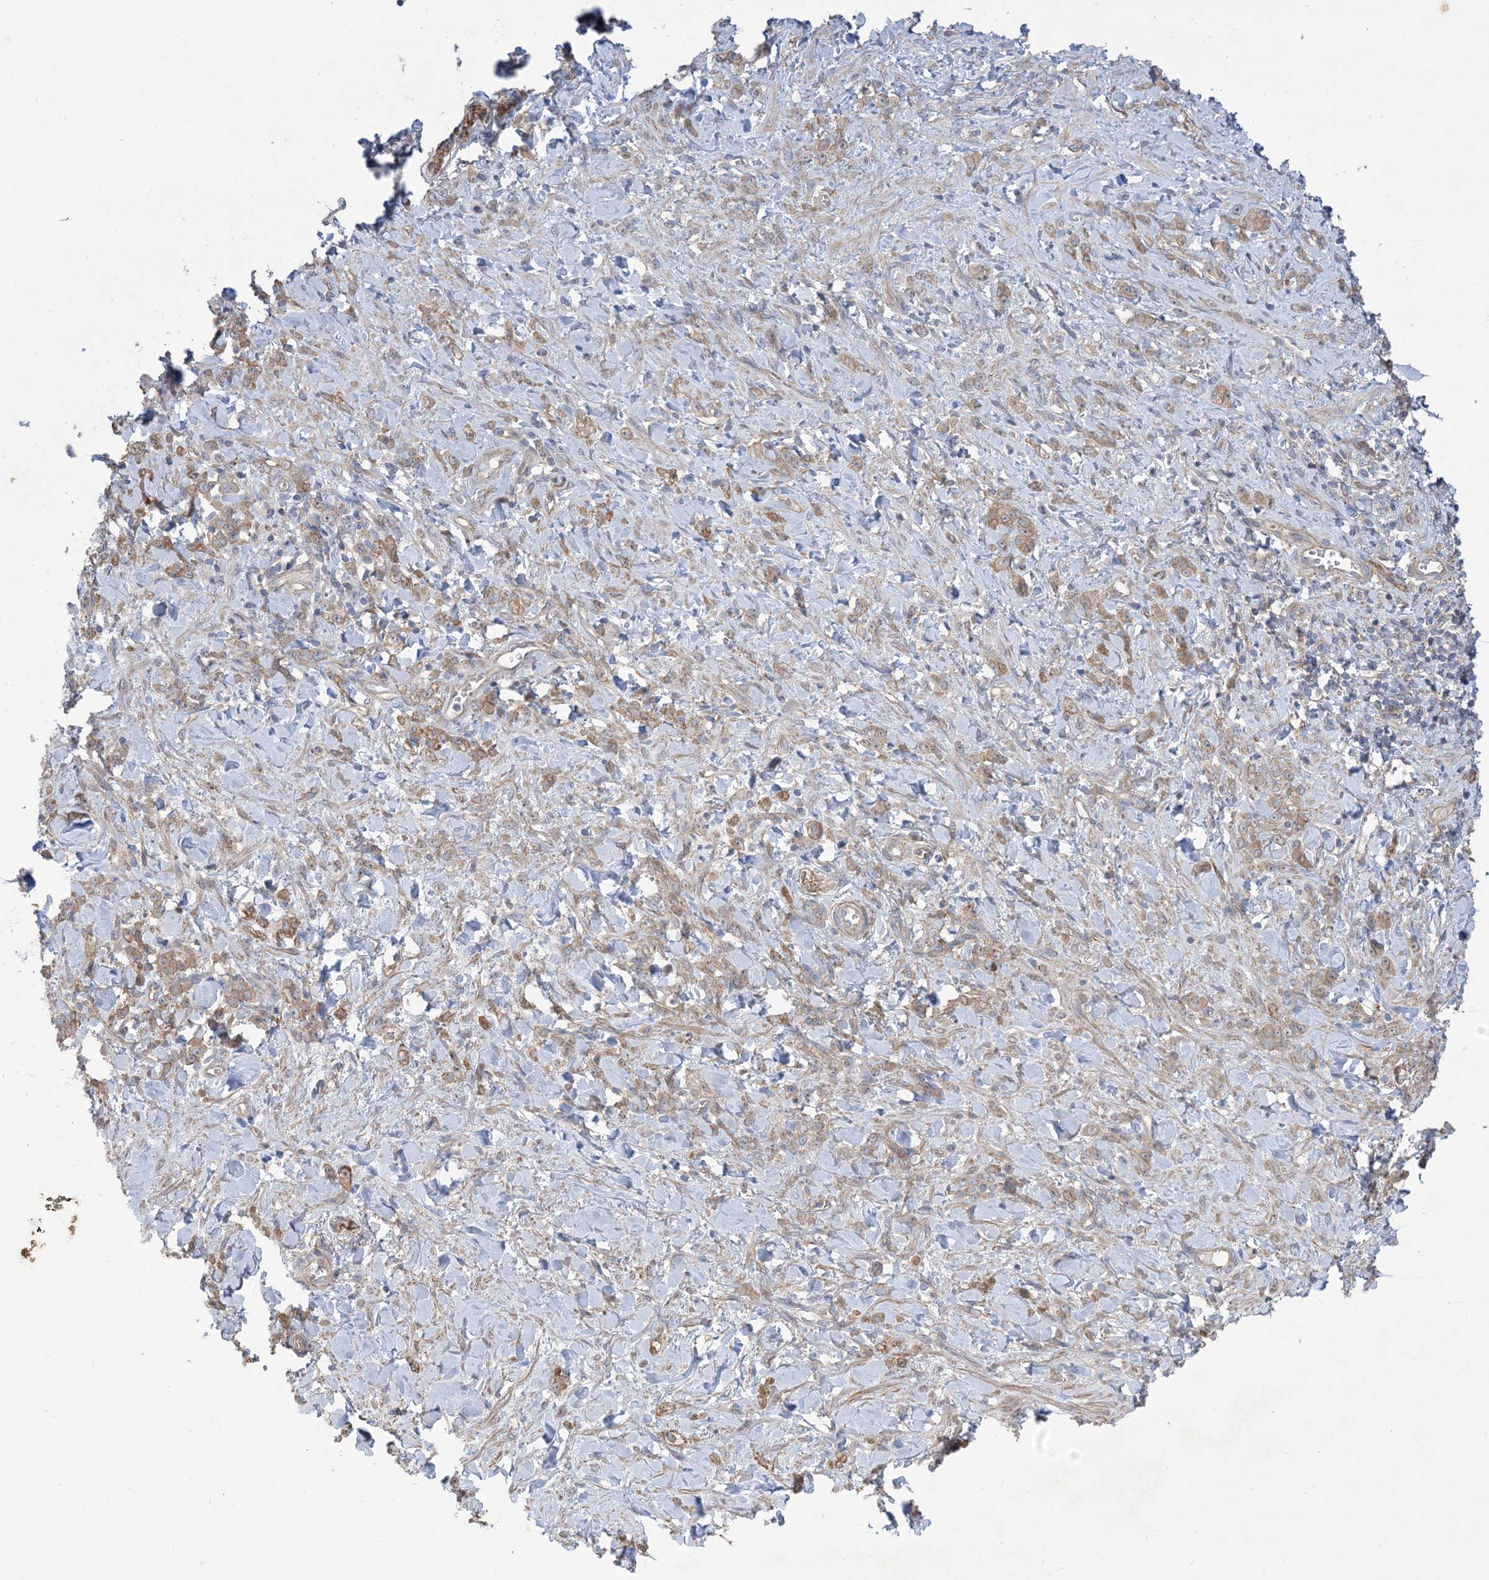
{"staining": {"intensity": "weak", "quantity": ">75%", "location": "cytoplasmic/membranous"}, "tissue": "stomach cancer", "cell_type": "Tumor cells", "image_type": "cancer", "snomed": [{"axis": "morphology", "description": "Normal tissue, NOS"}, {"axis": "morphology", "description": "Adenocarcinoma, NOS"}, {"axis": "topography", "description": "Stomach"}], "caption": "A micrograph of human stomach cancer (adenocarcinoma) stained for a protein exhibits weak cytoplasmic/membranous brown staining in tumor cells.", "gene": "CCNY", "patient": {"sex": "male", "age": 82}}